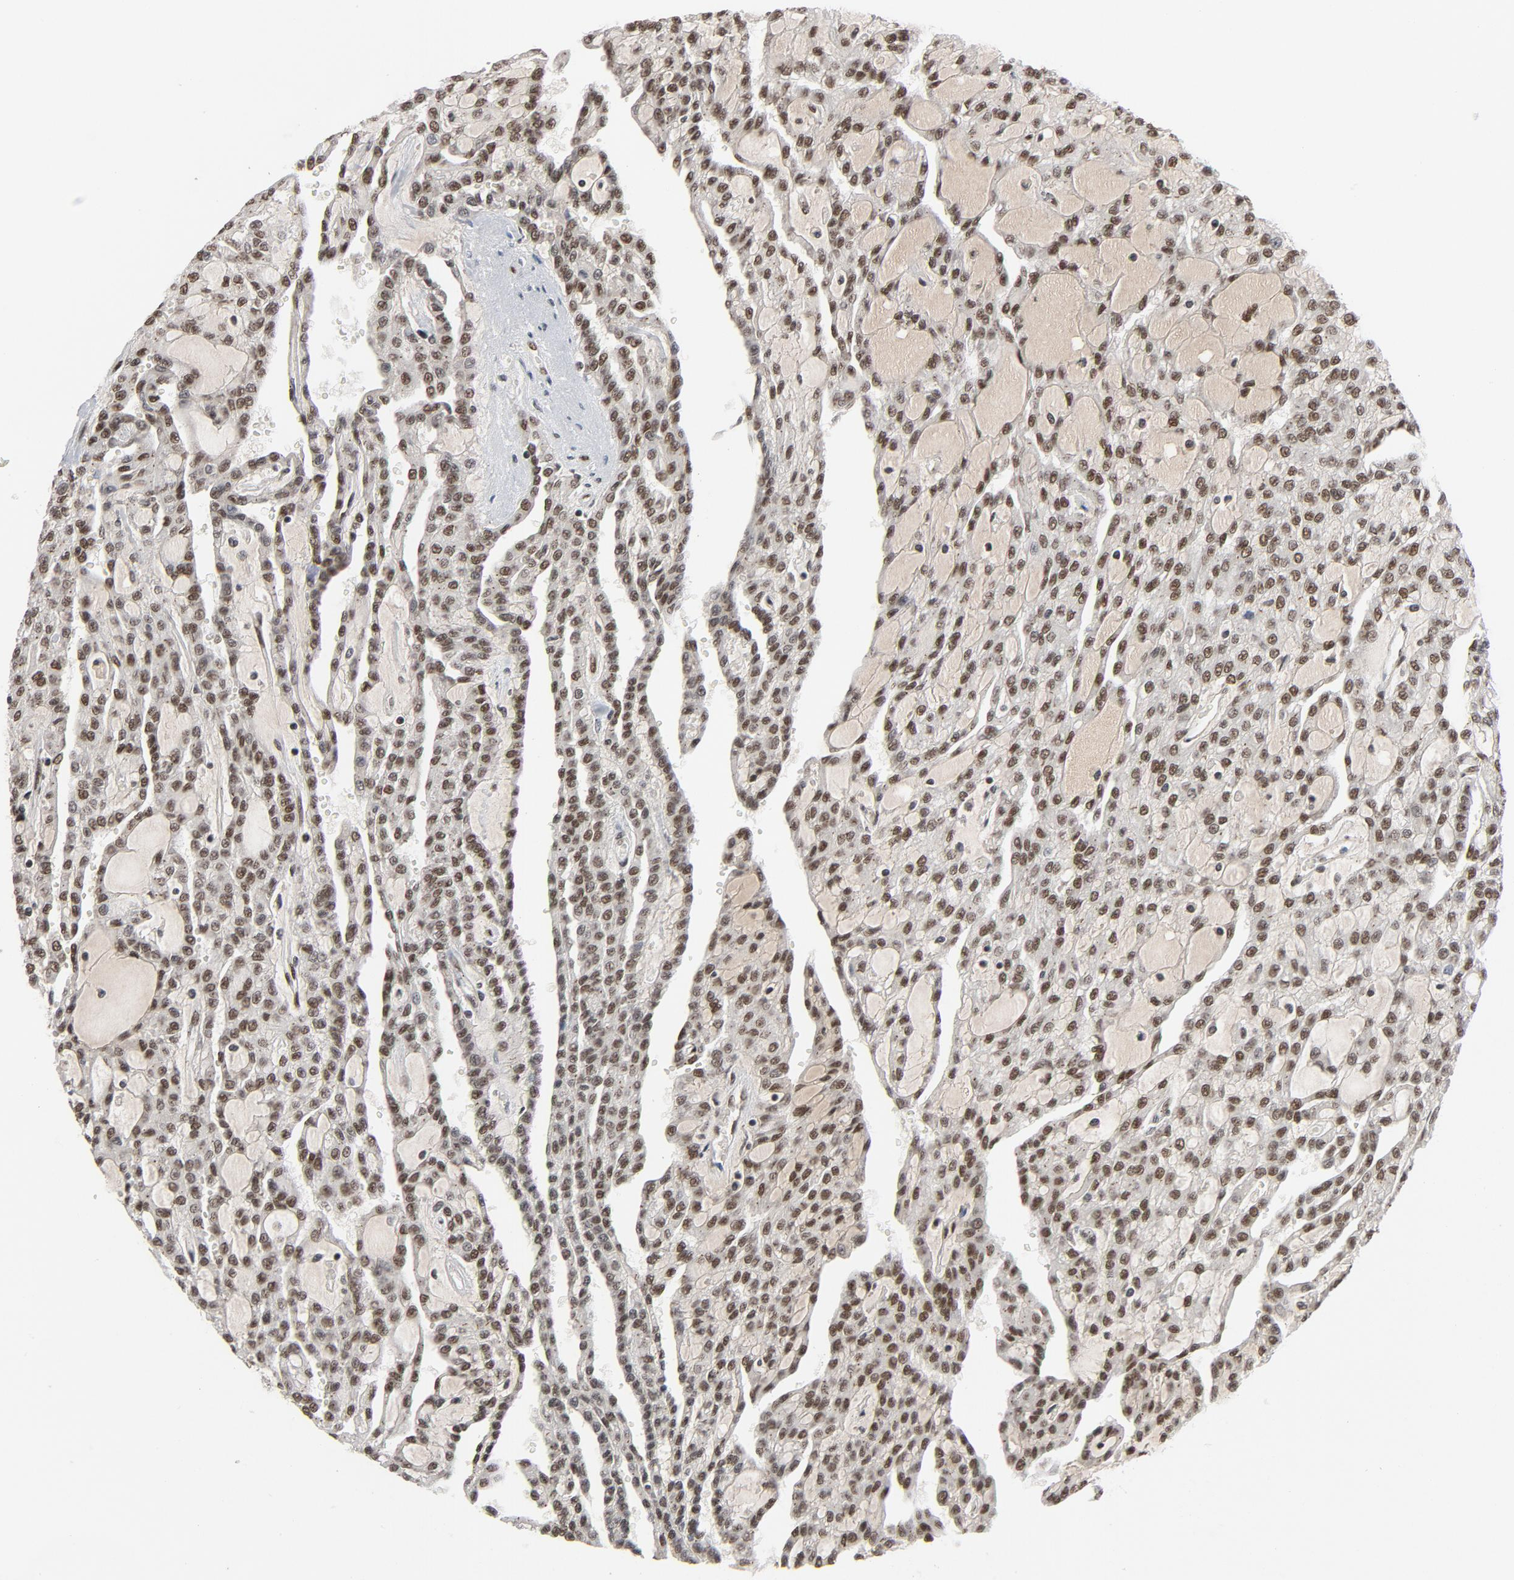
{"staining": {"intensity": "moderate", "quantity": ">75%", "location": "nuclear"}, "tissue": "renal cancer", "cell_type": "Tumor cells", "image_type": "cancer", "snomed": [{"axis": "morphology", "description": "Adenocarcinoma, NOS"}, {"axis": "topography", "description": "Kidney"}], "caption": "IHC photomicrograph of neoplastic tissue: renal adenocarcinoma stained using immunohistochemistry (IHC) reveals medium levels of moderate protein expression localized specifically in the nuclear of tumor cells, appearing as a nuclear brown color.", "gene": "SMARCD1", "patient": {"sex": "male", "age": 63}}